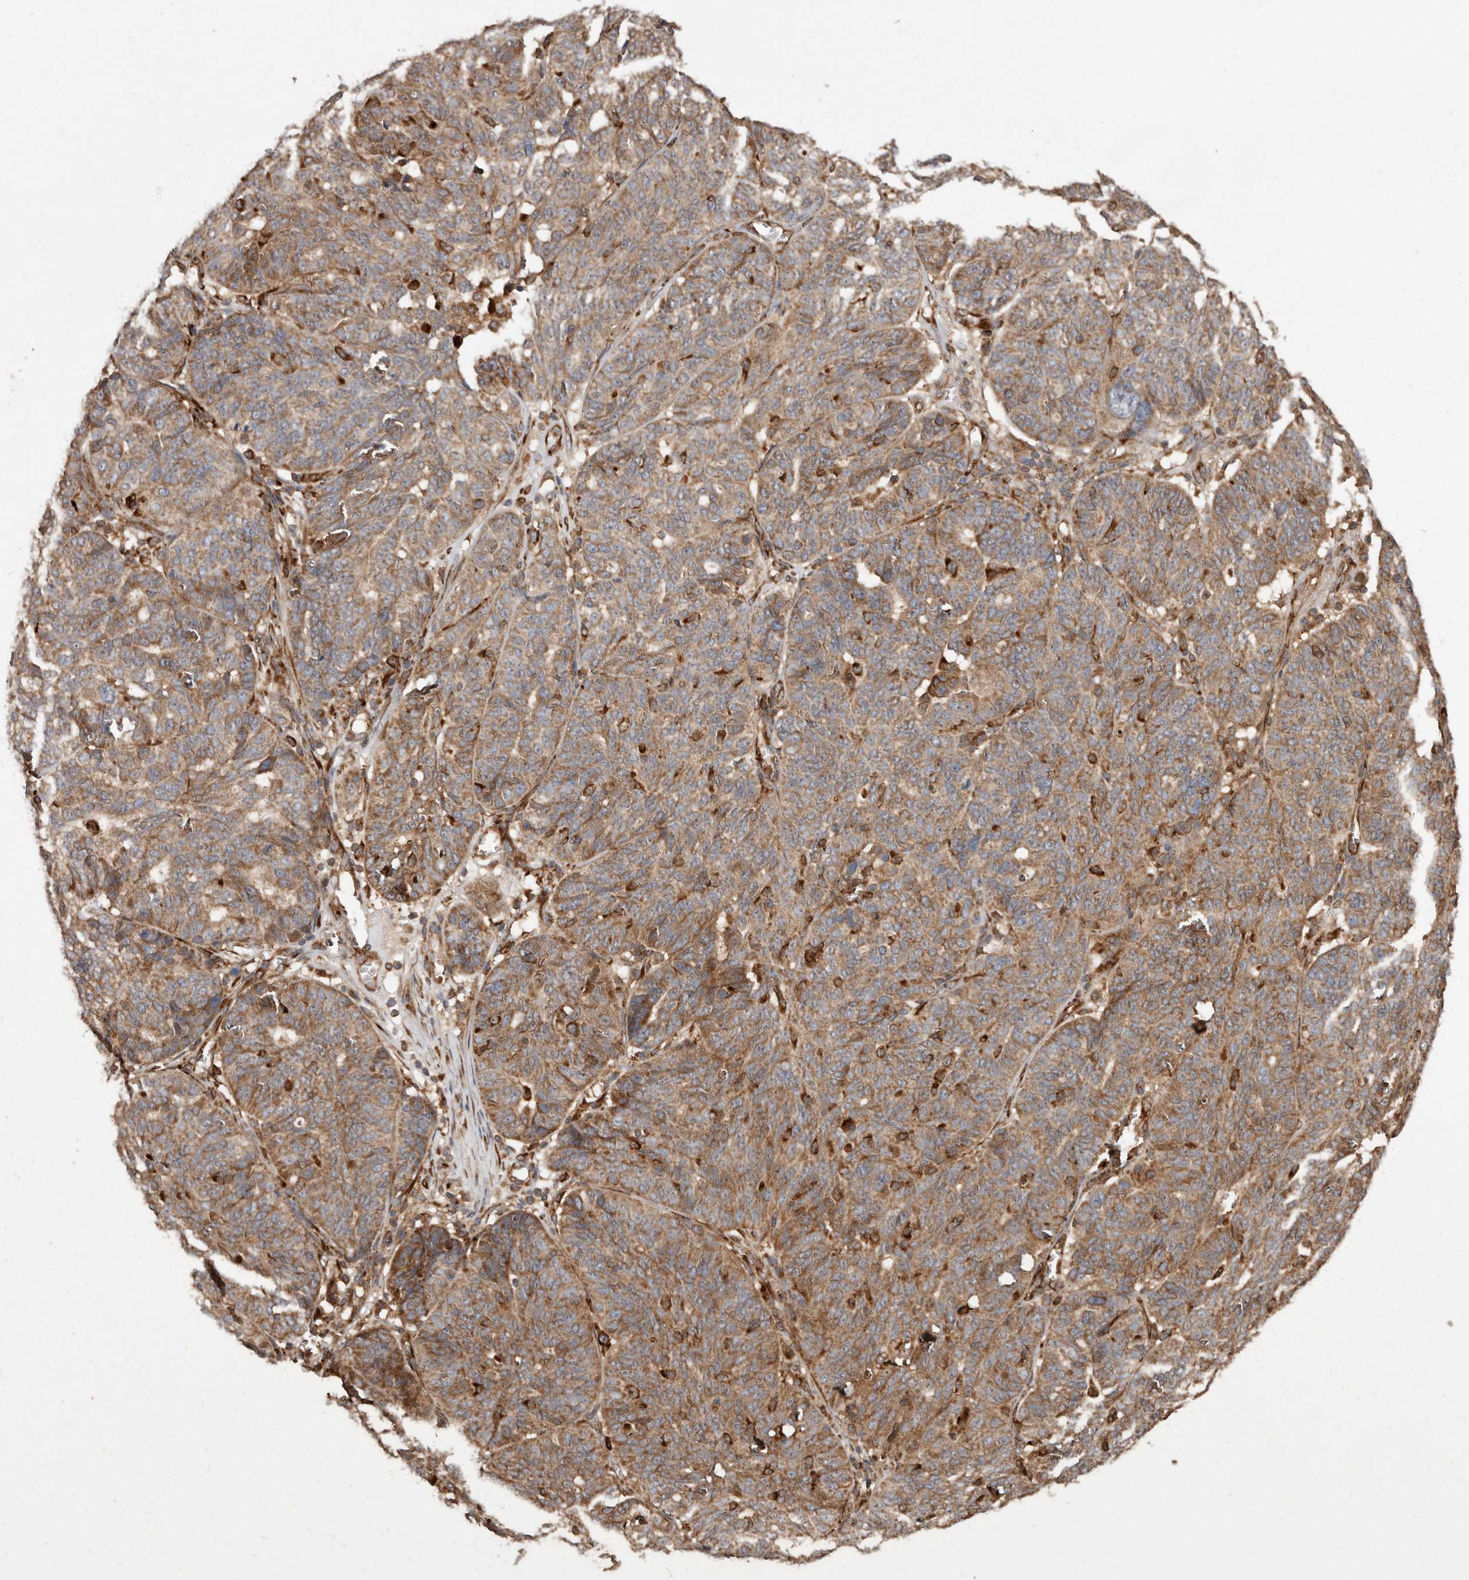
{"staining": {"intensity": "moderate", "quantity": ">75%", "location": "cytoplasmic/membranous"}, "tissue": "ovarian cancer", "cell_type": "Tumor cells", "image_type": "cancer", "snomed": [{"axis": "morphology", "description": "Cystadenocarcinoma, serous, NOS"}, {"axis": "topography", "description": "Ovary"}], "caption": "Protein staining of ovarian cancer (serous cystadenocarcinoma) tissue reveals moderate cytoplasmic/membranous staining in about >75% of tumor cells. The protein of interest is shown in brown color, while the nuclei are stained blue.", "gene": "FLAD1", "patient": {"sex": "female", "age": 59}}